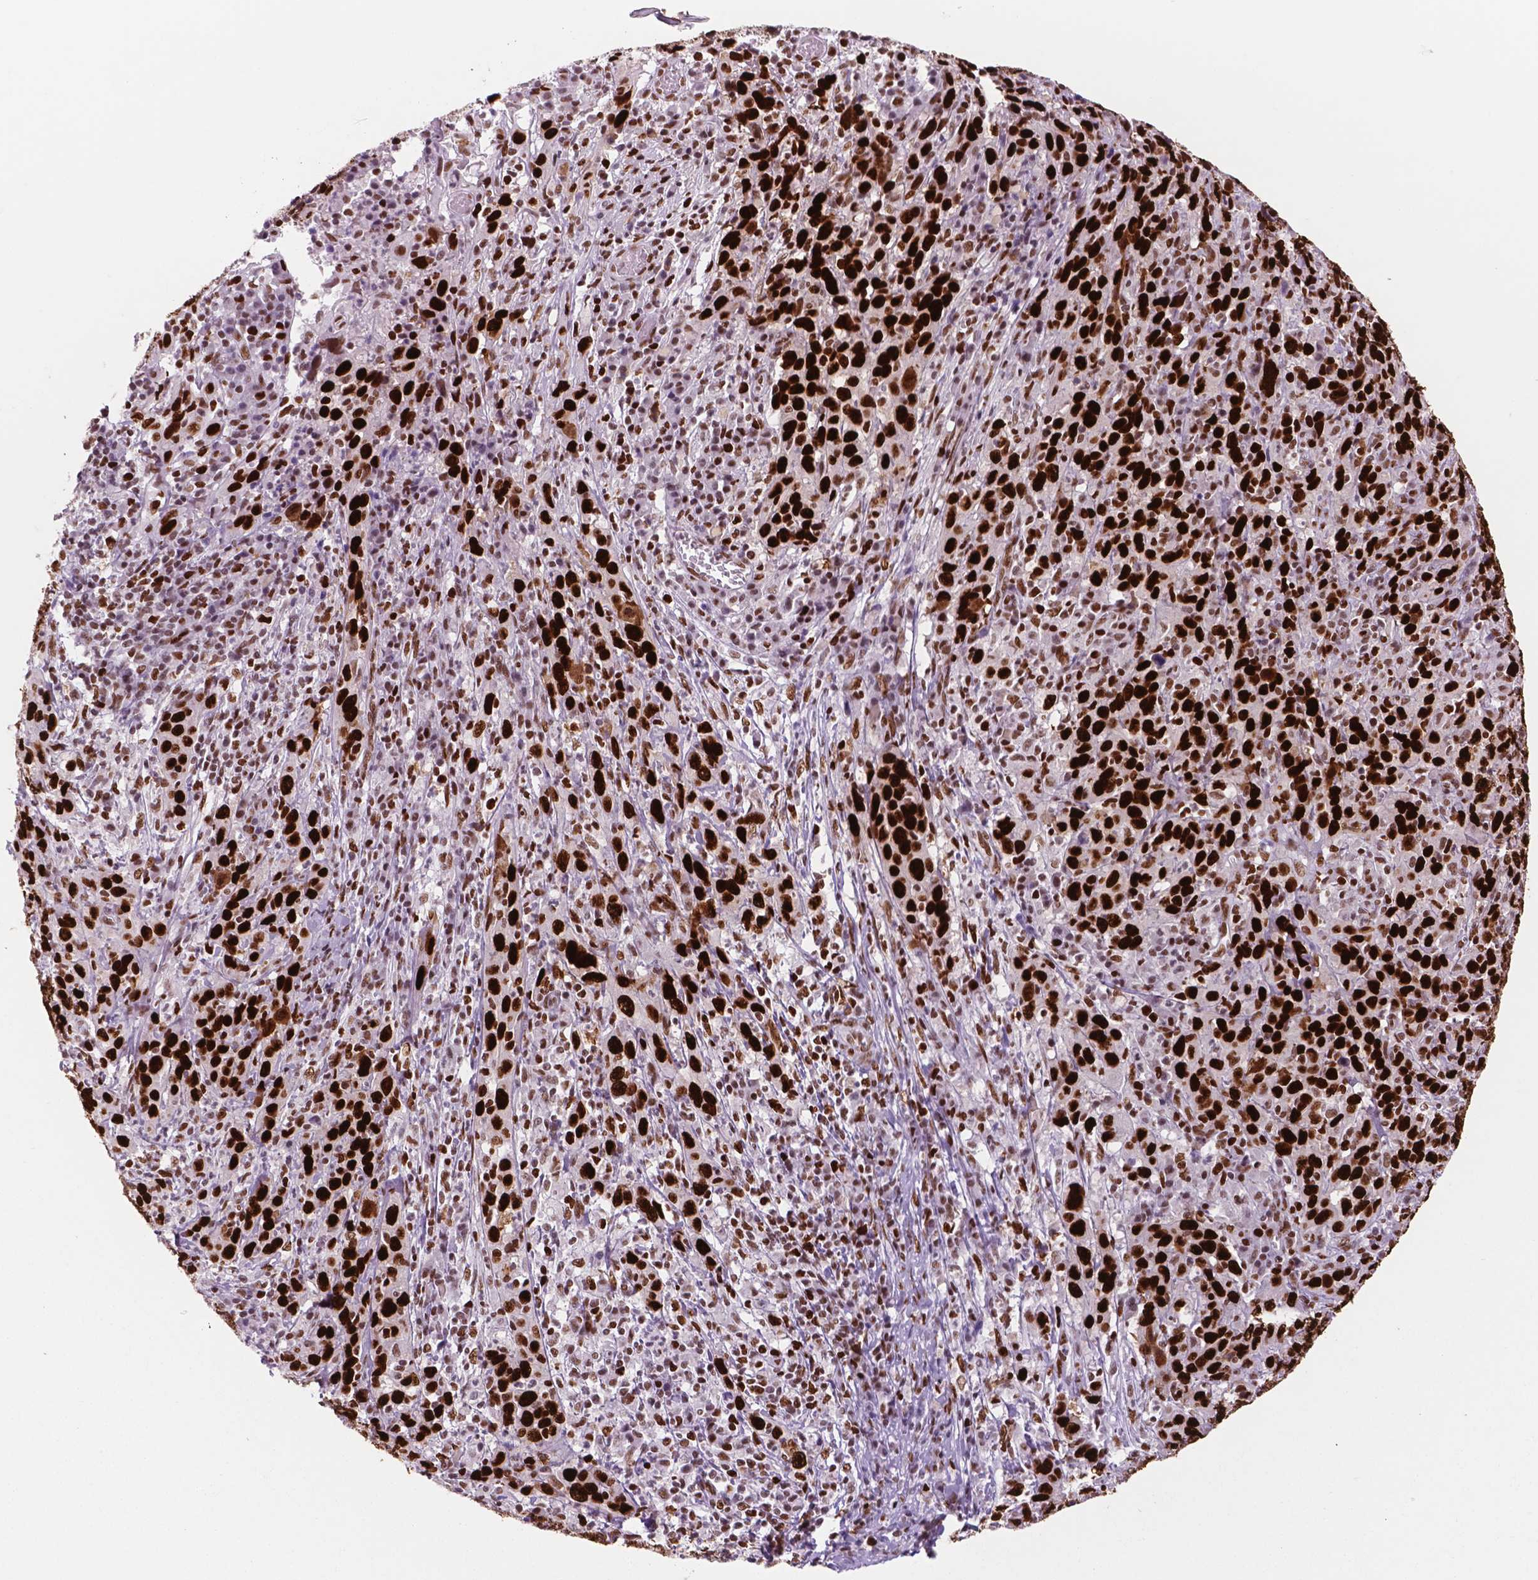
{"staining": {"intensity": "strong", "quantity": ">75%", "location": "nuclear"}, "tissue": "cervical cancer", "cell_type": "Tumor cells", "image_type": "cancer", "snomed": [{"axis": "morphology", "description": "Squamous cell carcinoma, NOS"}, {"axis": "topography", "description": "Cervix"}], "caption": "Immunohistochemistry (IHC) micrograph of neoplastic tissue: squamous cell carcinoma (cervical) stained using immunohistochemistry reveals high levels of strong protein expression localized specifically in the nuclear of tumor cells, appearing as a nuclear brown color.", "gene": "MSH6", "patient": {"sex": "female", "age": 46}}